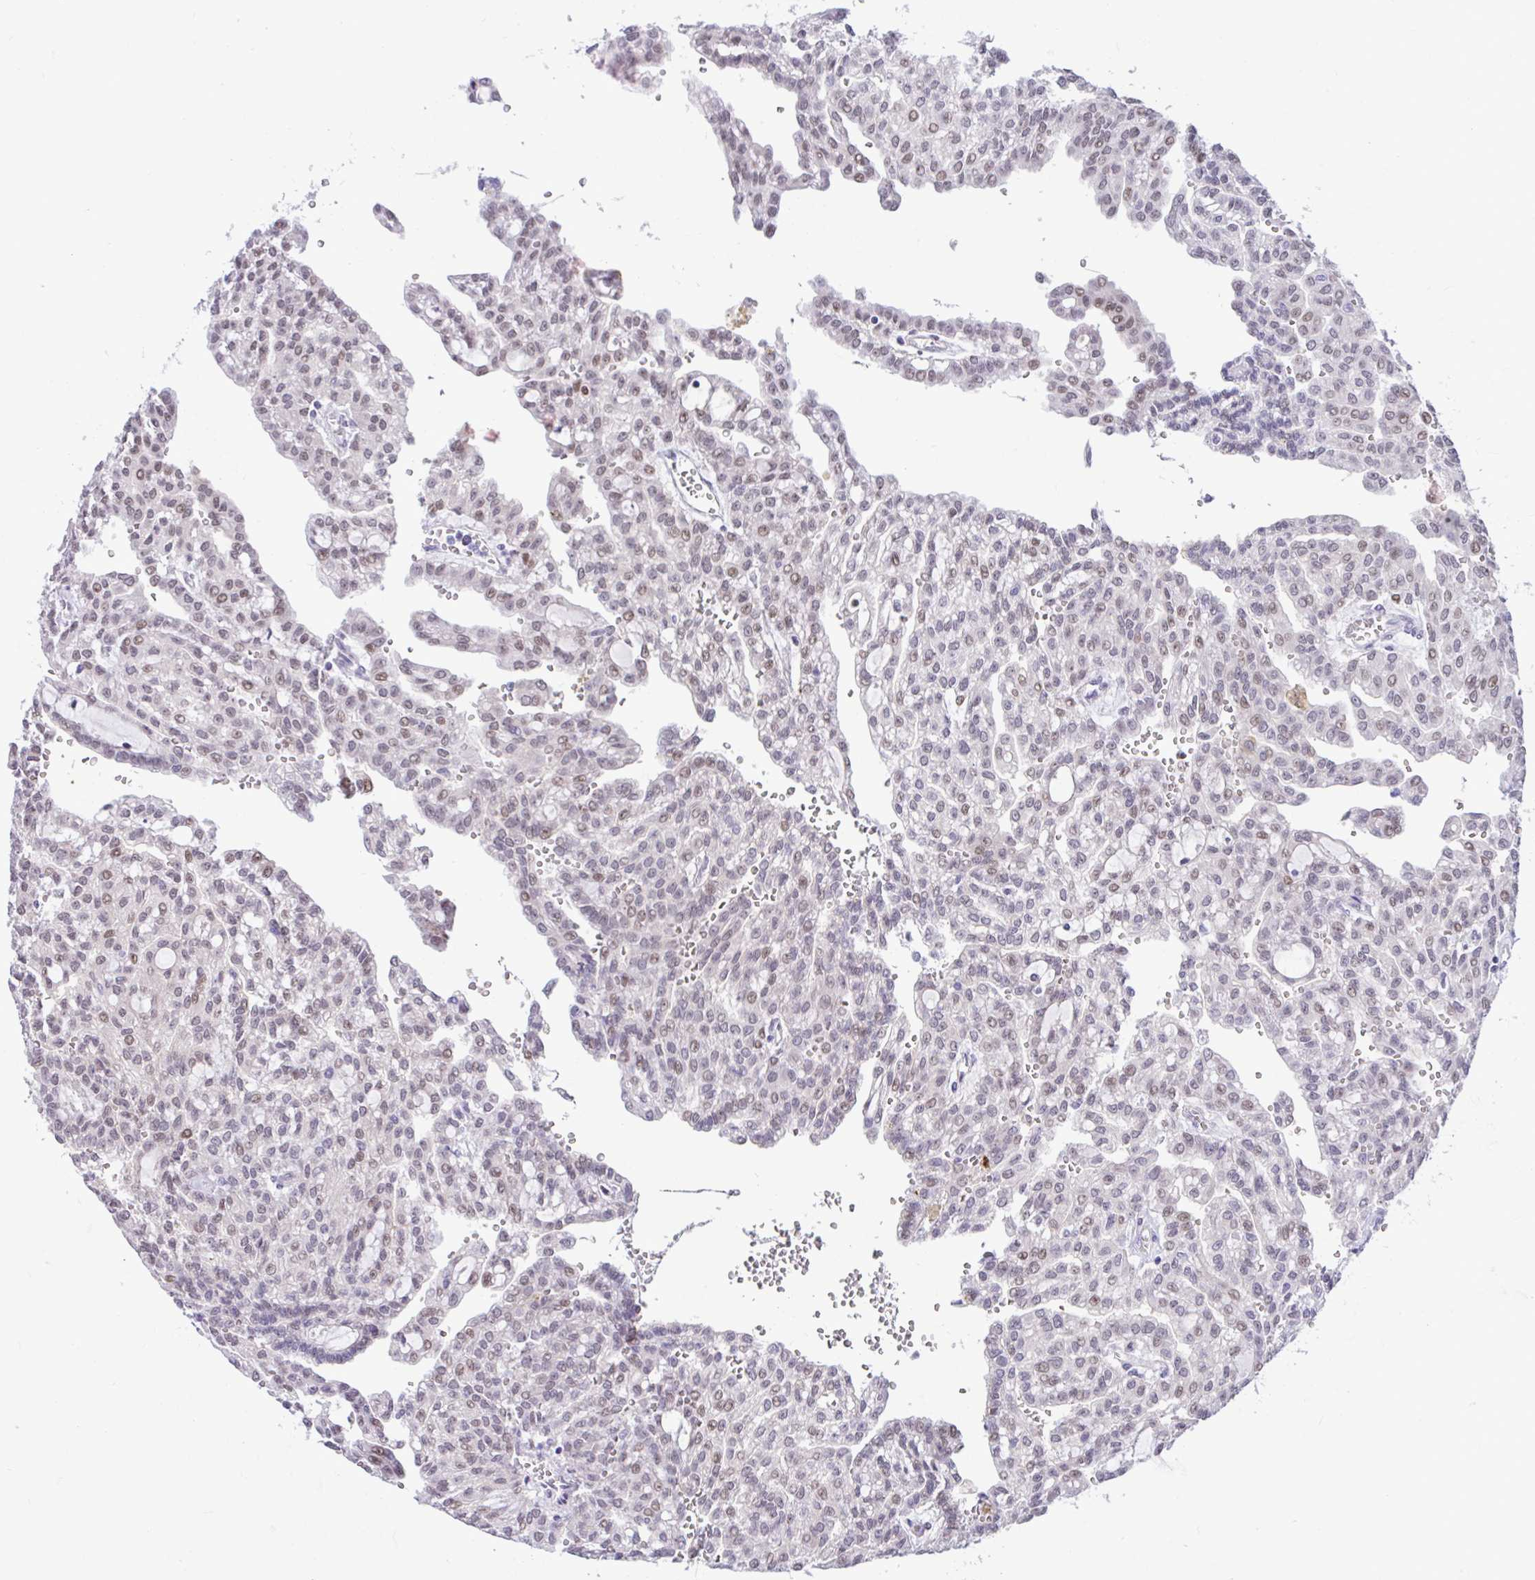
{"staining": {"intensity": "weak", "quantity": "25%-75%", "location": "nuclear"}, "tissue": "renal cancer", "cell_type": "Tumor cells", "image_type": "cancer", "snomed": [{"axis": "morphology", "description": "Adenocarcinoma, NOS"}, {"axis": "topography", "description": "Kidney"}], "caption": "A low amount of weak nuclear staining is seen in about 25%-75% of tumor cells in adenocarcinoma (renal) tissue.", "gene": "ZNF485", "patient": {"sex": "male", "age": 63}}